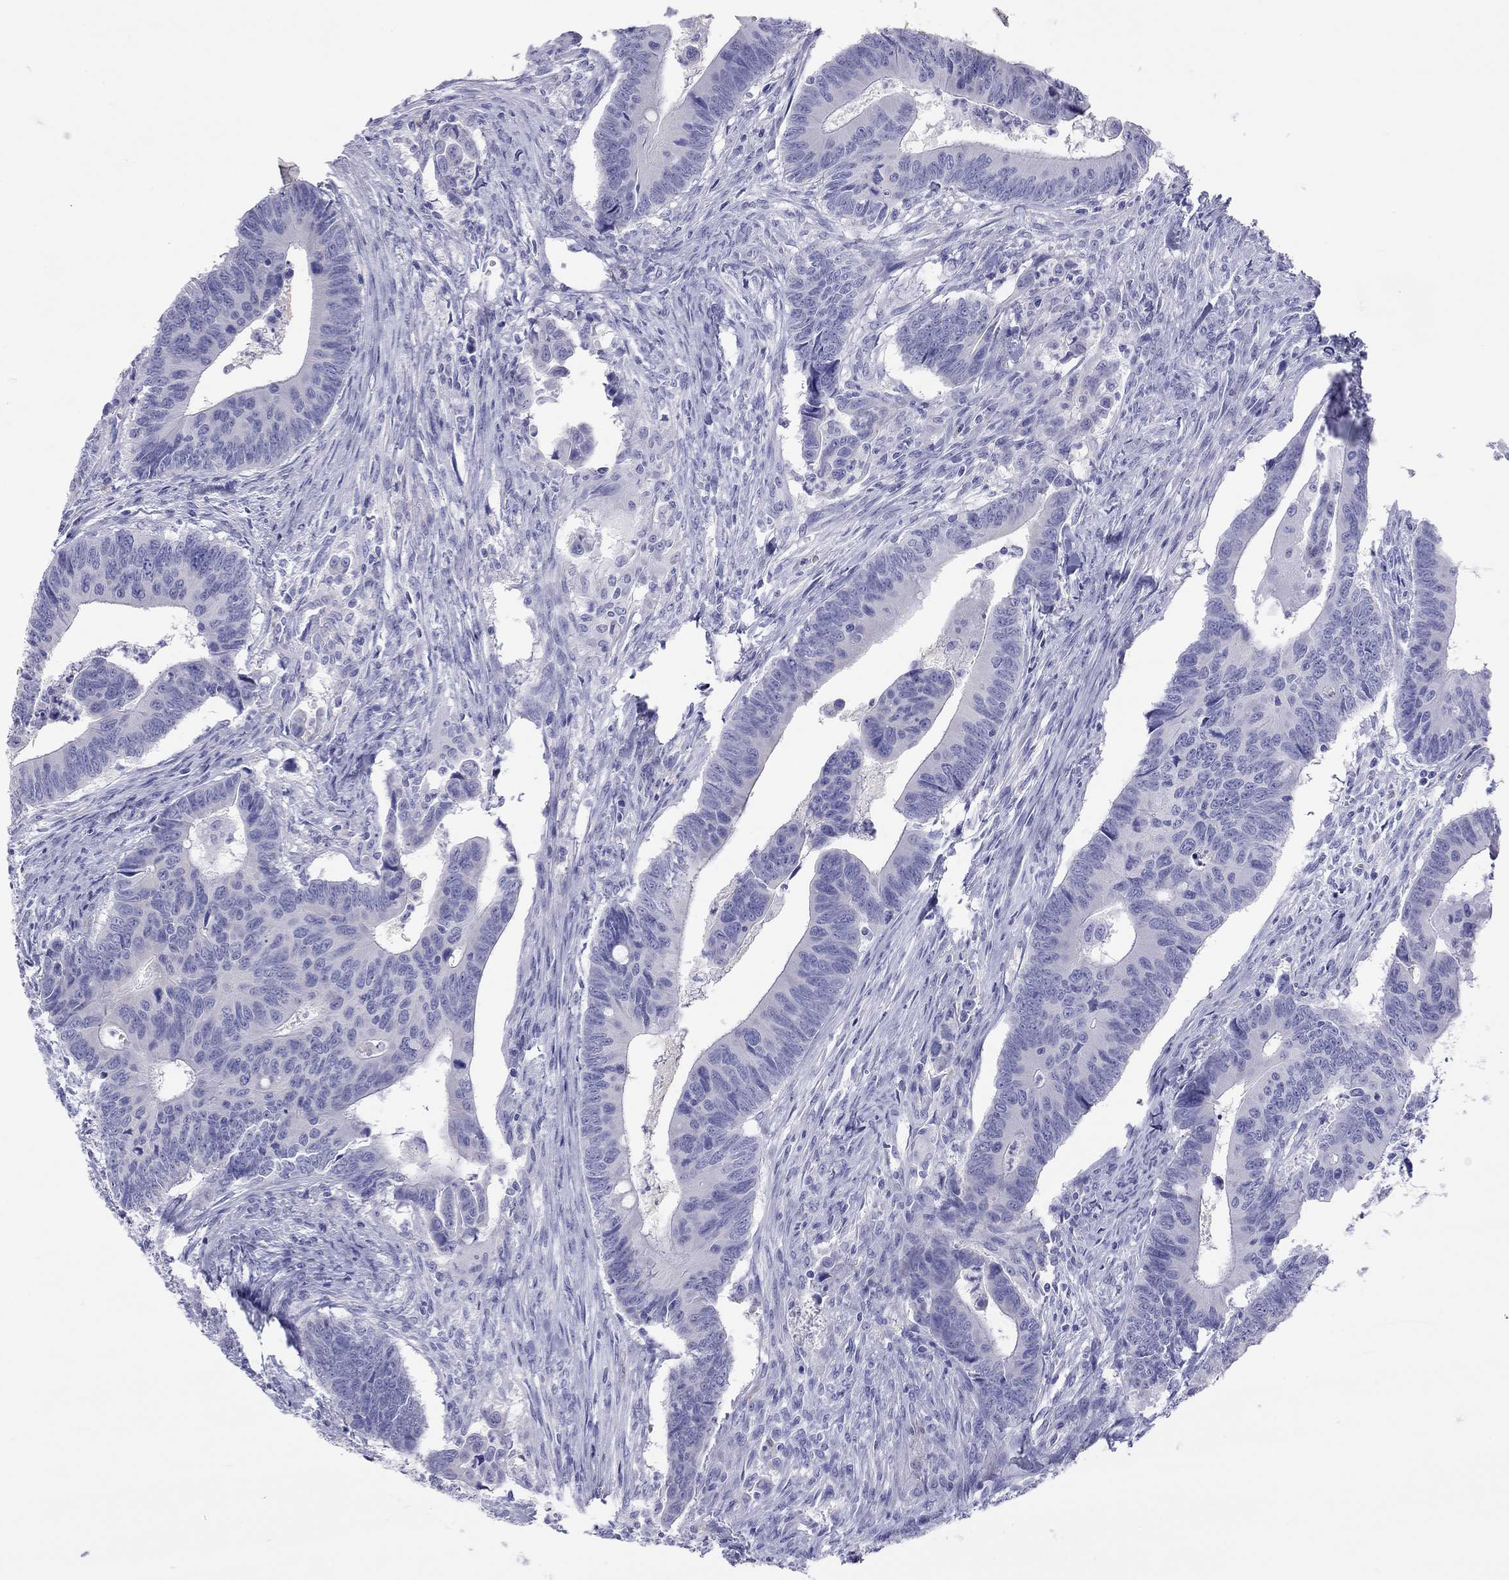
{"staining": {"intensity": "negative", "quantity": "none", "location": "none"}, "tissue": "colorectal cancer", "cell_type": "Tumor cells", "image_type": "cancer", "snomed": [{"axis": "morphology", "description": "Adenocarcinoma, NOS"}, {"axis": "topography", "description": "Rectum"}], "caption": "There is no significant staining in tumor cells of colorectal adenocarcinoma. (Brightfield microscopy of DAB immunohistochemistry at high magnification).", "gene": "HLA-DQB2", "patient": {"sex": "male", "age": 67}}